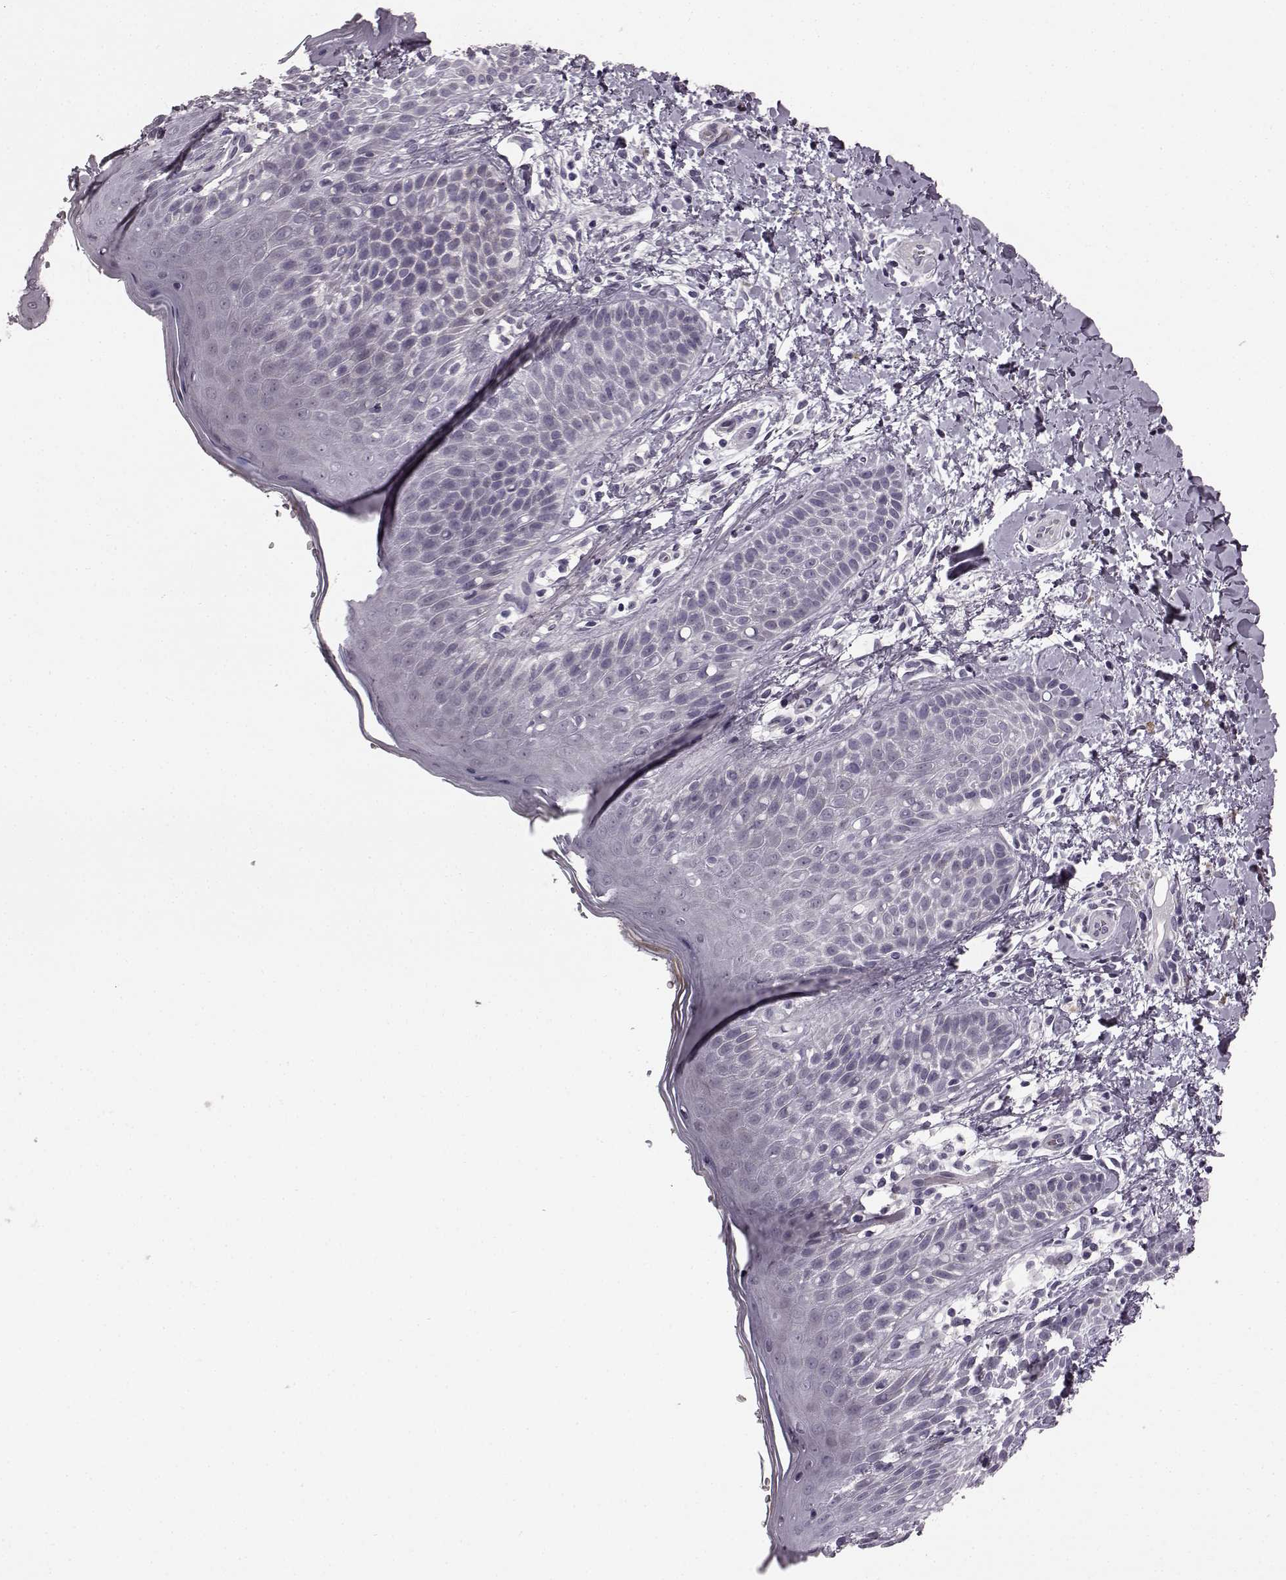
{"staining": {"intensity": "negative", "quantity": "none", "location": "none"}, "tissue": "skin", "cell_type": "Epidermal cells", "image_type": "normal", "snomed": [{"axis": "morphology", "description": "Normal tissue, NOS"}, {"axis": "topography", "description": "Anal"}], "caption": "Skin stained for a protein using IHC reveals no staining epidermal cells.", "gene": "SLCO3A1", "patient": {"sex": "male", "age": 36}}